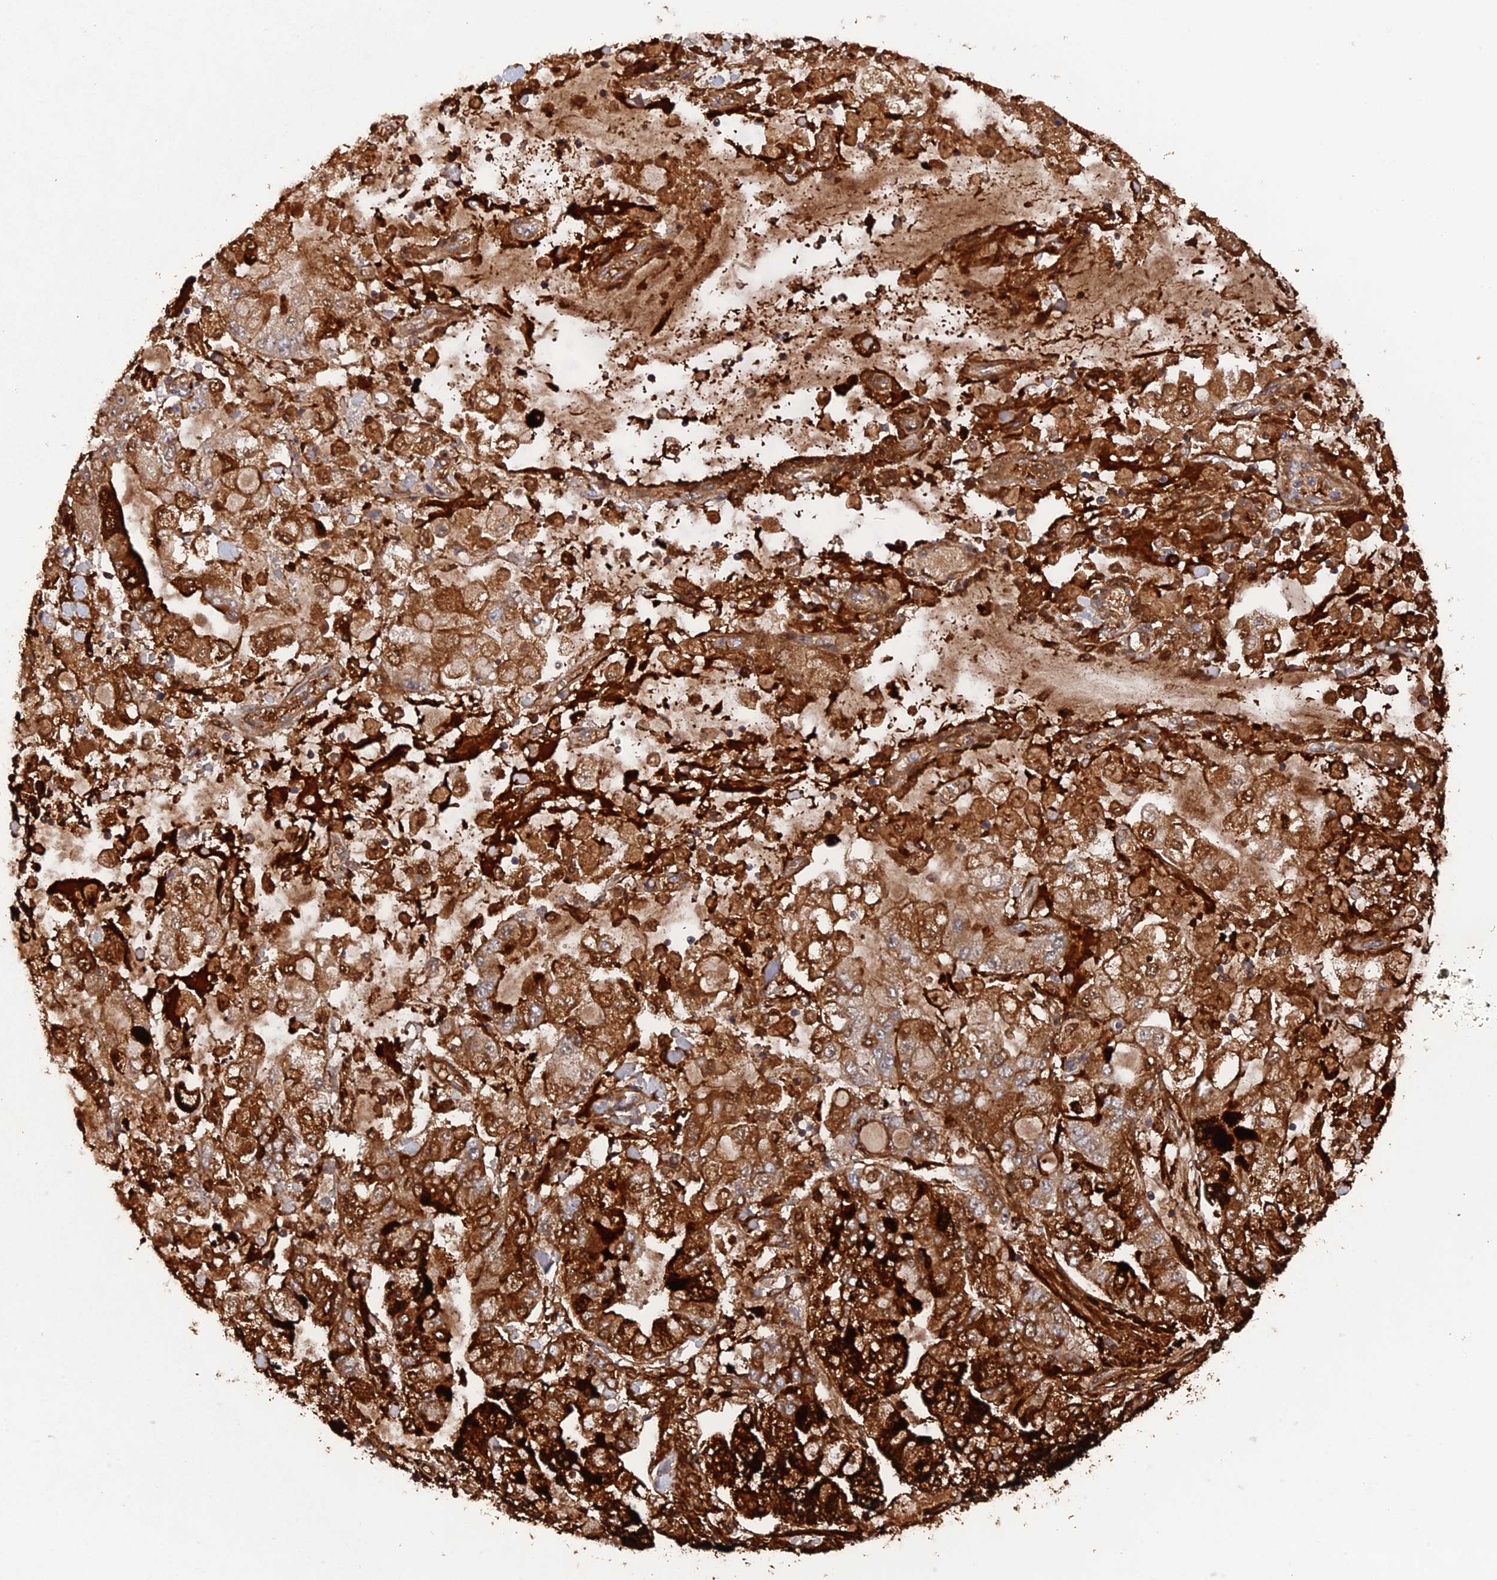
{"staining": {"intensity": "strong", "quantity": ">75%", "location": "cytoplasmic/membranous"}, "tissue": "stomach cancer", "cell_type": "Tumor cells", "image_type": "cancer", "snomed": [{"axis": "morphology", "description": "Normal tissue, NOS"}, {"axis": "morphology", "description": "Adenocarcinoma, NOS"}, {"axis": "topography", "description": "Stomach, upper"}, {"axis": "topography", "description": "Stomach"}], "caption": "This is an image of immunohistochemistry (IHC) staining of adenocarcinoma (stomach), which shows strong expression in the cytoplasmic/membranous of tumor cells.", "gene": "VPS37C", "patient": {"sex": "male", "age": 76}}